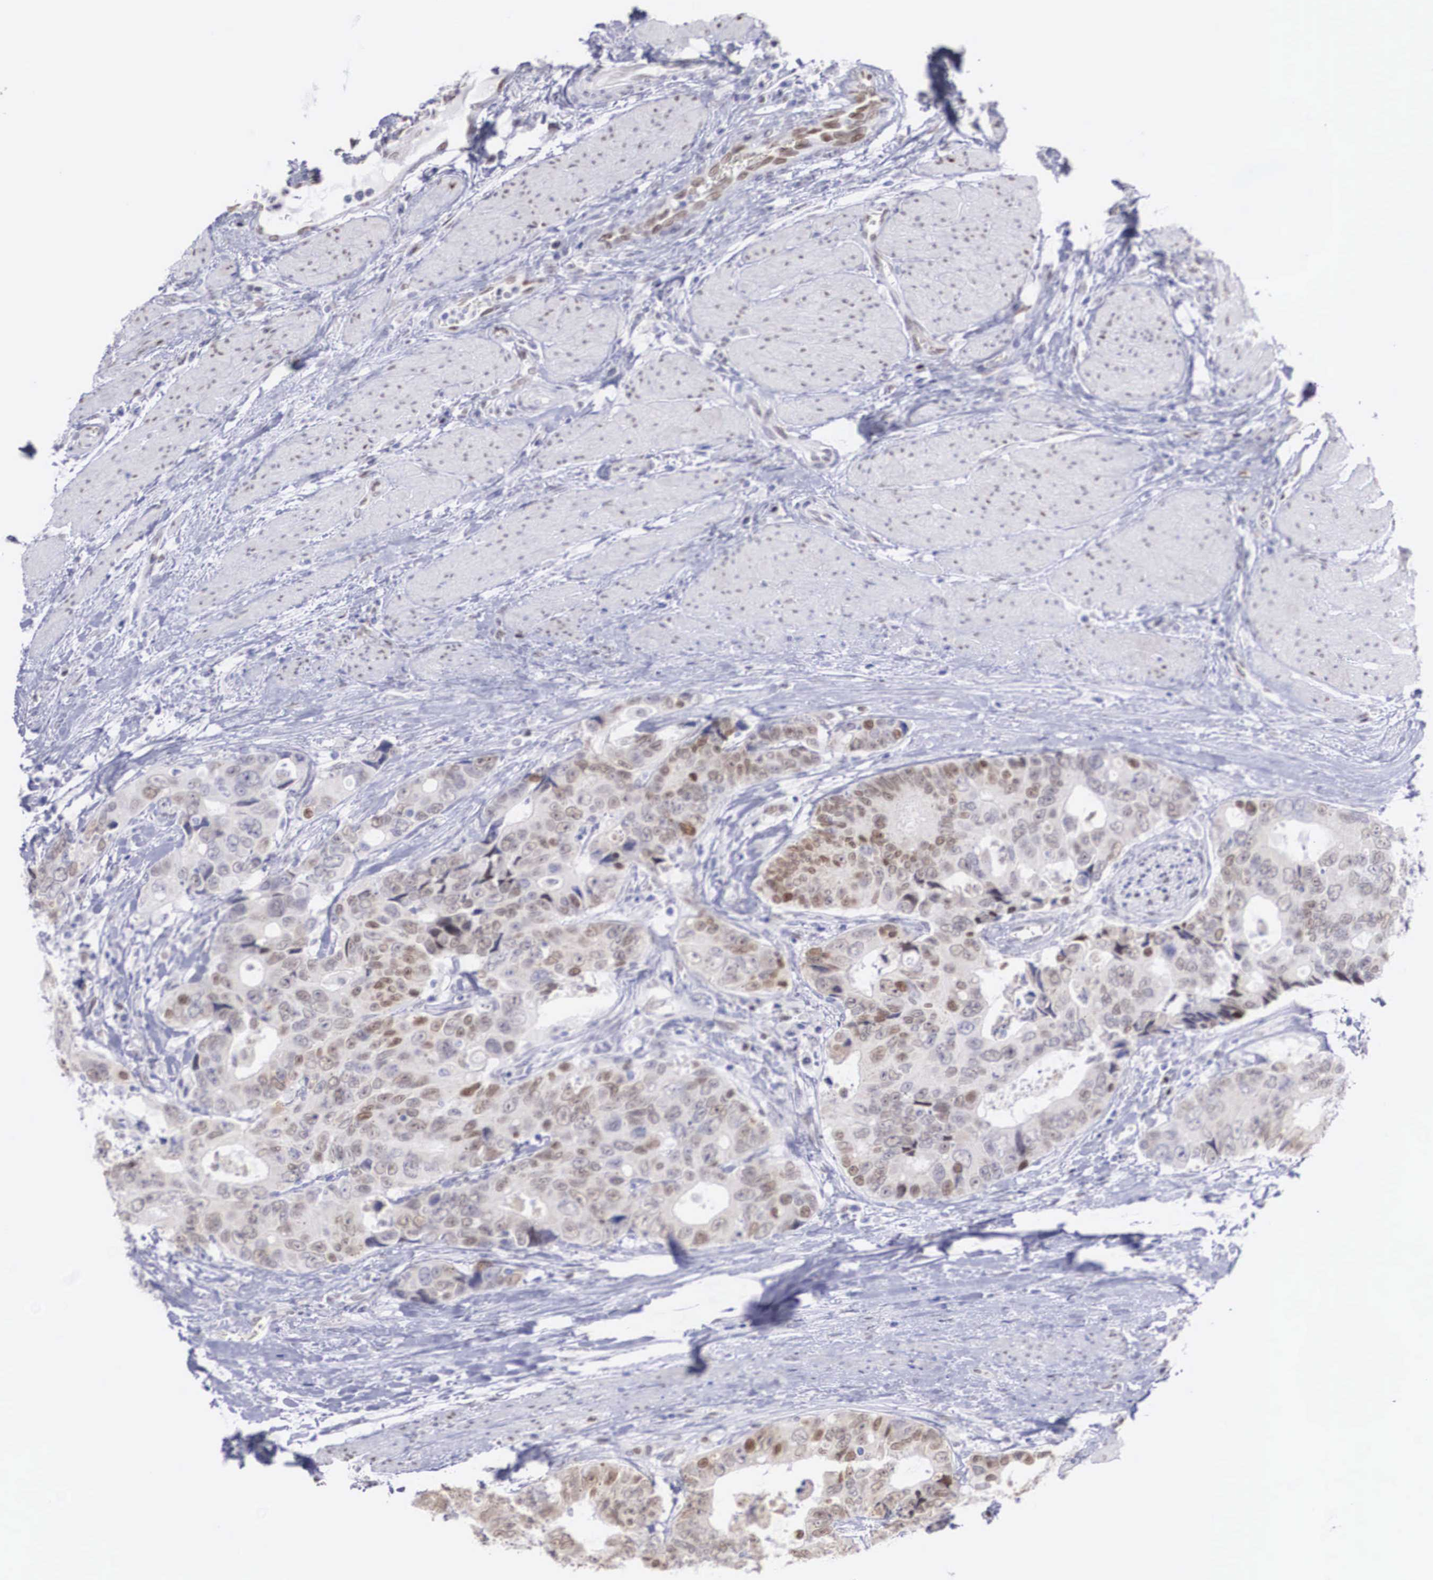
{"staining": {"intensity": "weak", "quantity": "25%-75%", "location": "nuclear"}, "tissue": "colorectal cancer", "cell_type": "Tumor cells", "image_type": "cancer", "snomed": [{"axis": "morphology", "description": "Adenocarcinoma, NOS"}, {"axis": "topography", "description": "Rectum"}], "caption": "A brown stain shows weak nuclear positivity of a protein in adenocarcinoma (colorectal) tumor cells. (Brightfield microscopy of DAB IHC at high magnification).", "gene": "HMGN5", "patient": {"sex": "female", "age": 67}}